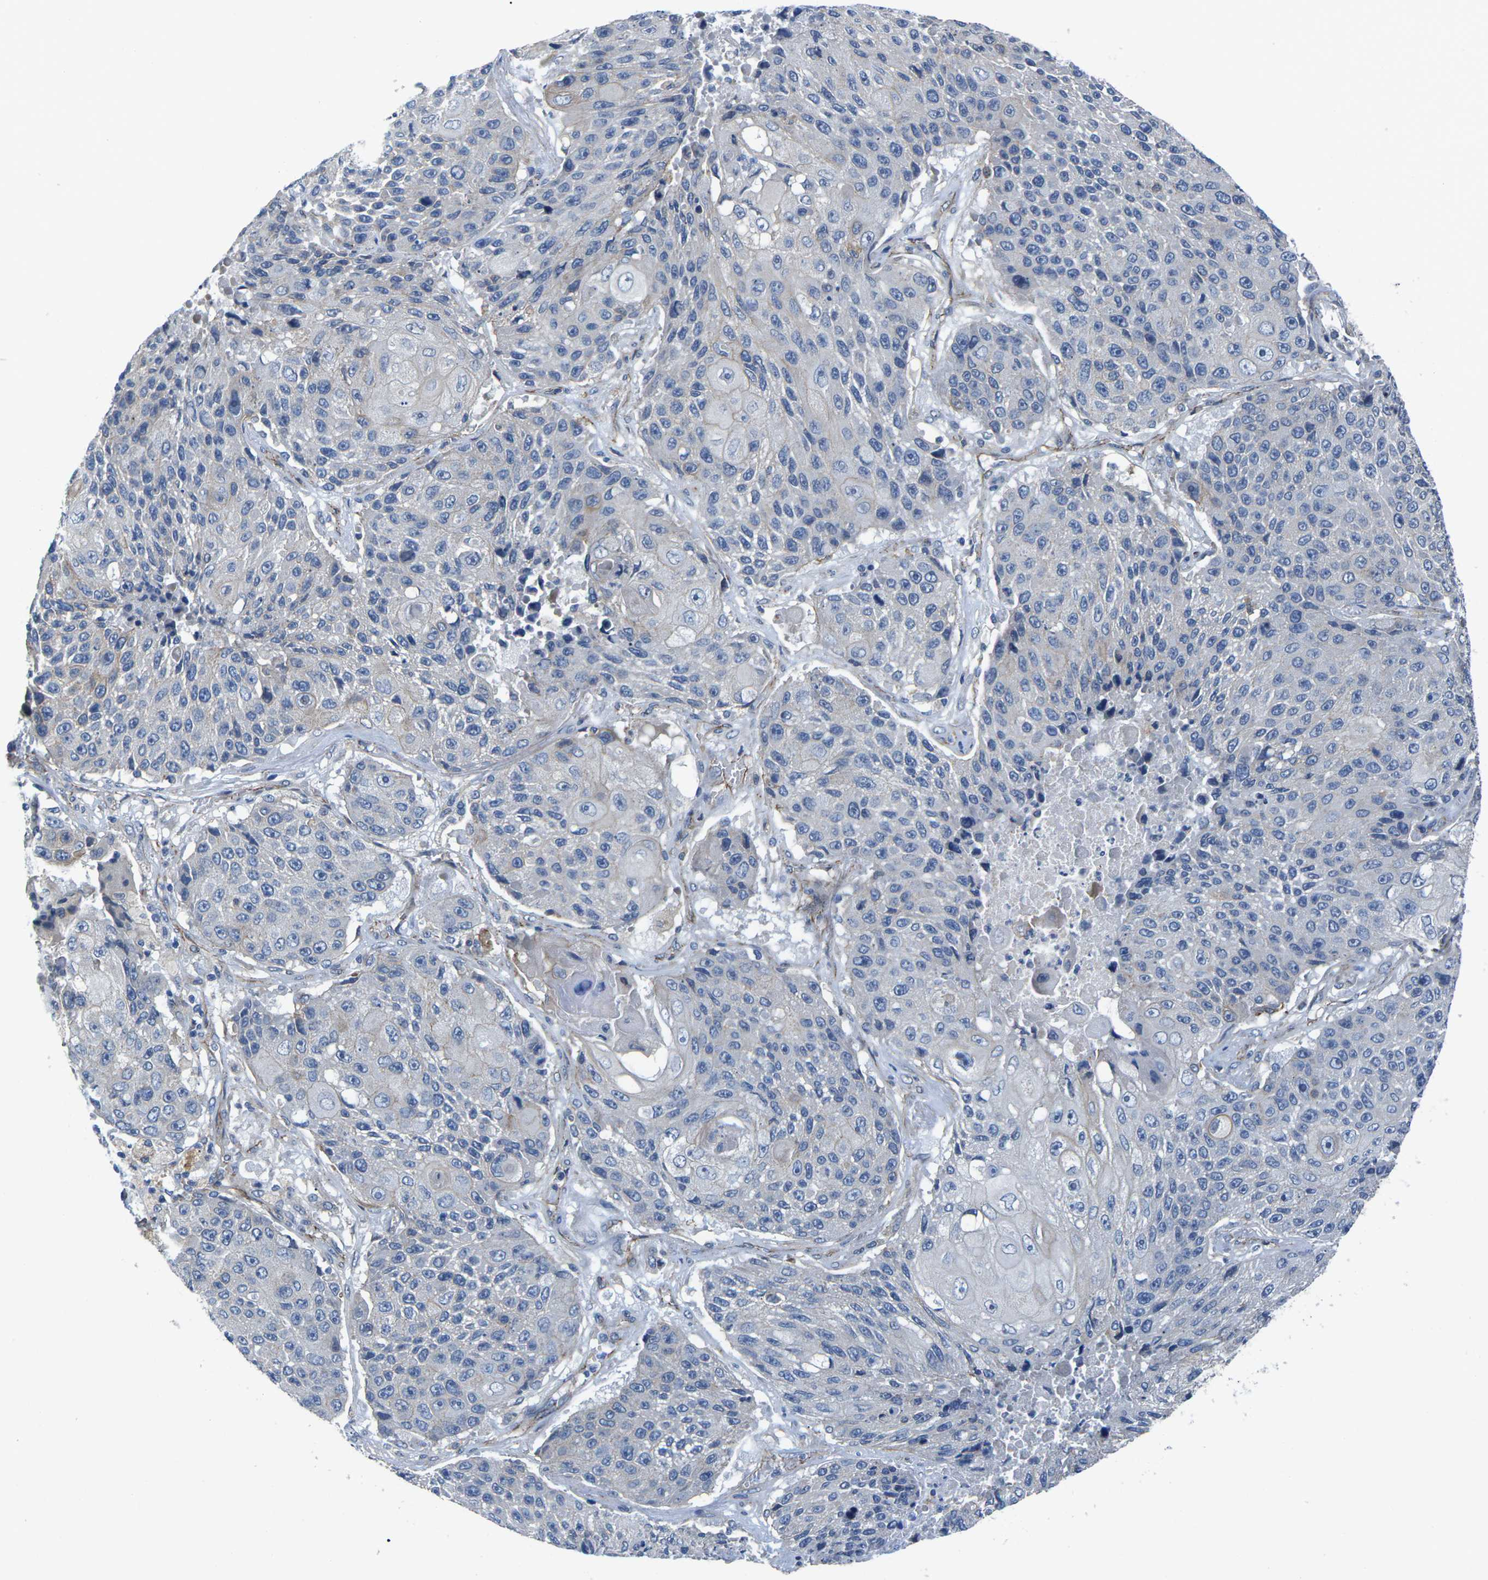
{"staining": {"intensity": "negative", "quantity": "none", "location": "none"}, "tissue": "lung cancer", "cell_type": "Tumor cells", "image_type": "cancer", "snomed": [{"axis": "morphology", "description": "Squamous cell carcinoma, NOS"}, {"axis": "topography", "description": "Lung"}], "caption": "Immunohistochemistry (IHC) micrograph of lung squamous cell carcinoma stained for a protein (brown), which demonstrates no positivity in tumor cells. Nuclei are stained in blue.", "gene": "CTNND1", "patient": {"sex": "male", "age": 61}}